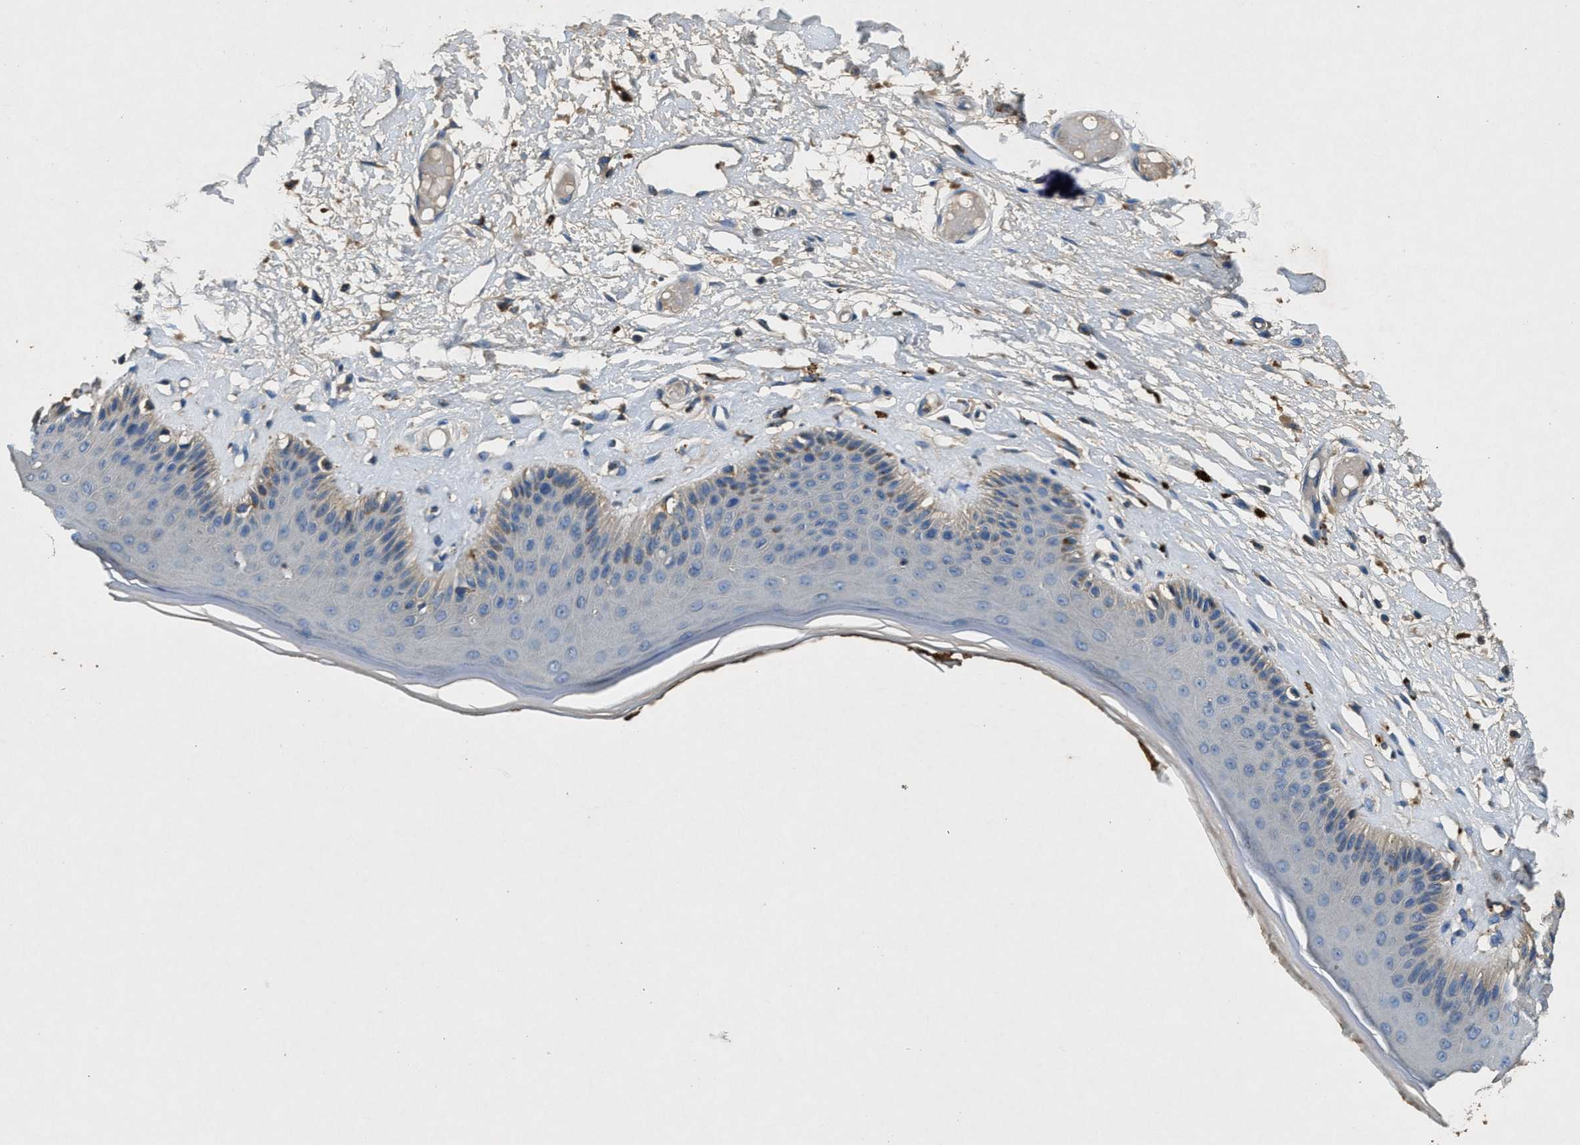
{"staining": {"intensity": "weak", "quantity": "<25%", "location": "cytoplasmic/membranous"}, "tissue": "skin", "cell_type": "Epidermal cells", "image_type": "normal", "snomed": [{"axis": "morphology", "description": "Normal tissue, NOS"}, {"axis": "topography", "description": "Vulva"}], "caption": "Immunohistochemical staining of benign human skin exhibits no significant expression in epidermal cells. (Stains: DAB immunohistochemistry (IHC) with hematoxylin counter stain, Microscopy: brightfield microscopy at high magnification).", "gene": "BLOC1S1", "patient": {"sex": "female", "age": 73}}